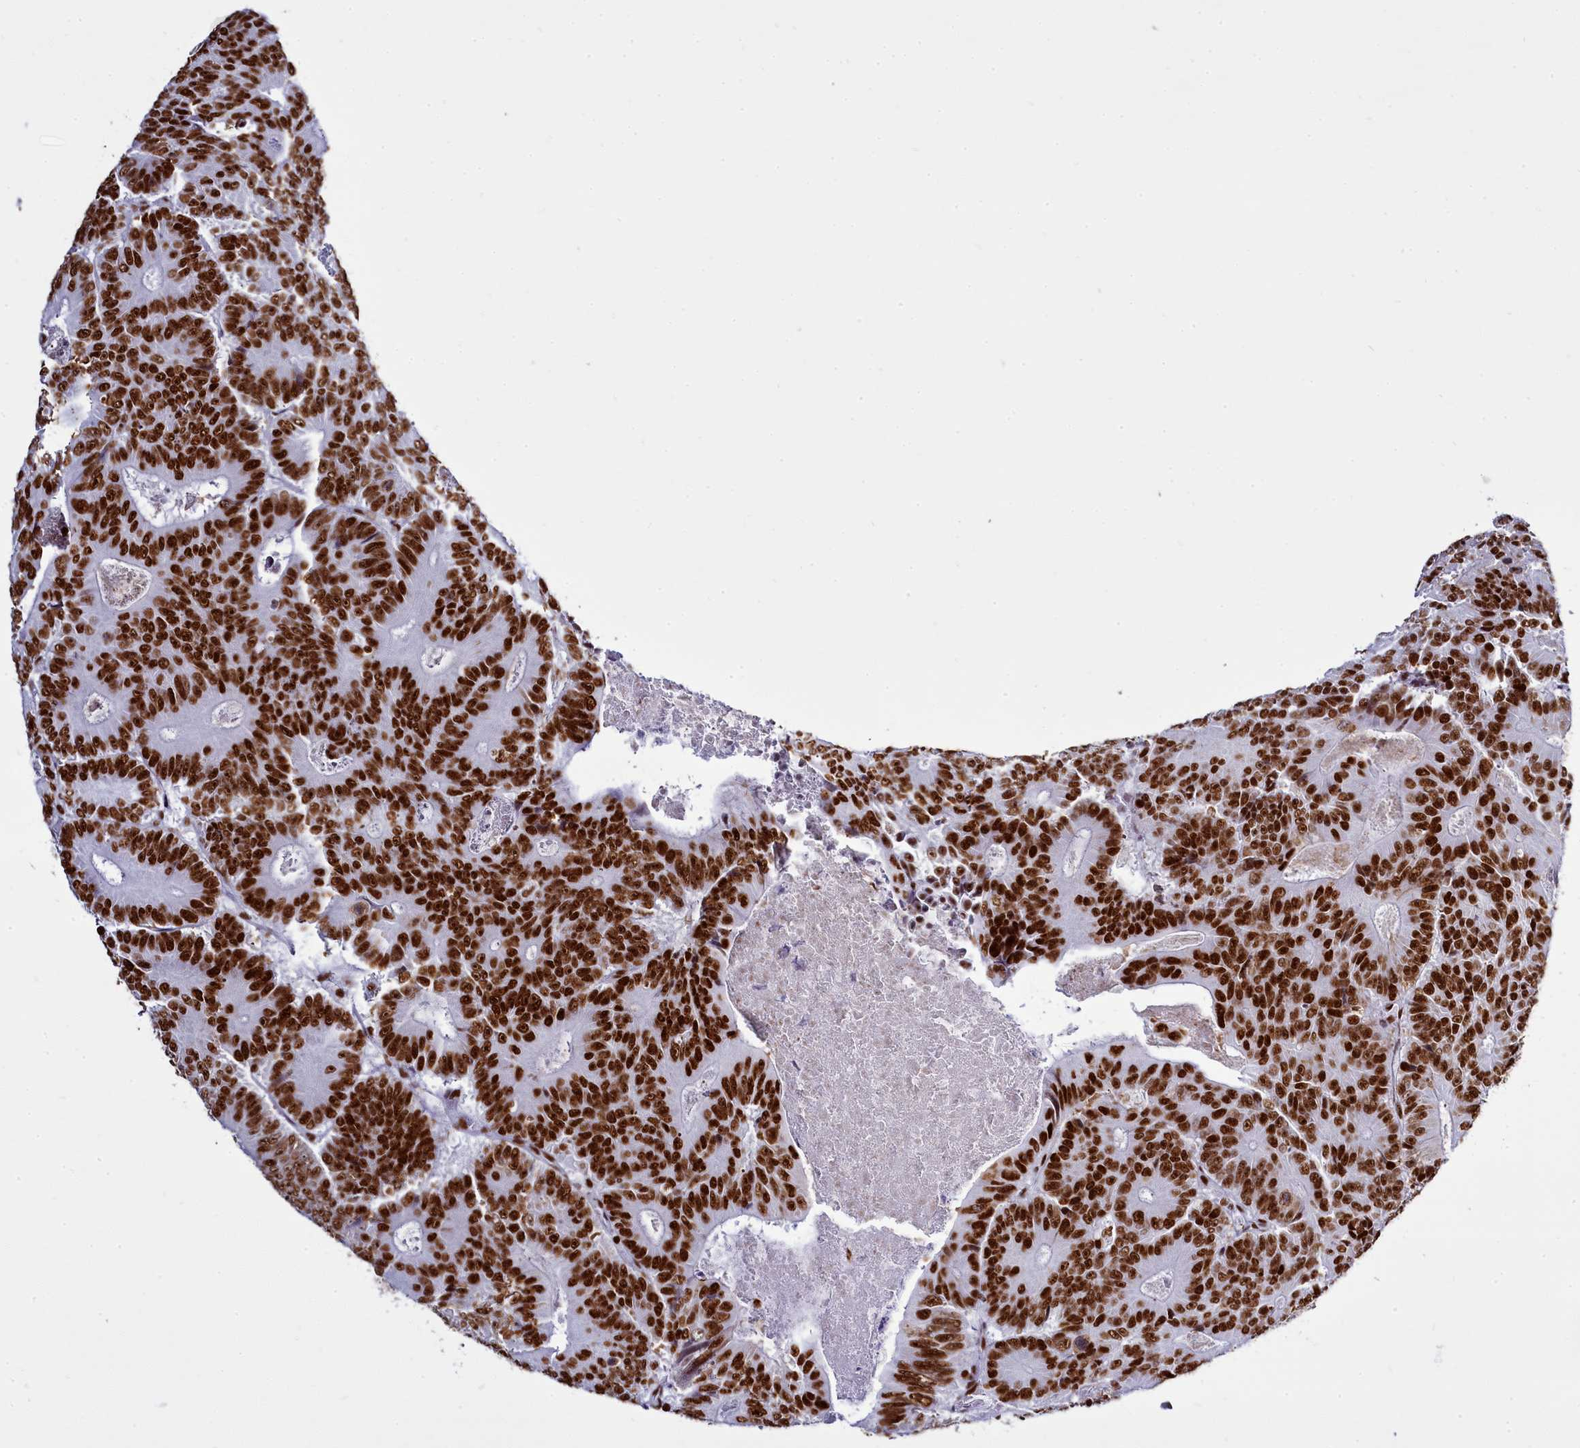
{"staining": {"intensity": "strong", "quantity": ">75%", "location": "nuclear"}, "tissue": "colorectal cancer", "cell_type": "Tumor cells", "image_type": "cancer", "snomed": [{"axis": "morphology", "description": "Adenocarcinoma, NOS"}, {"axis": "topography", "description": "Colon"}], "caption": "Colorectal cancer (adenocarcinoma) stained with IHC exhibits strong nuclear expression in approximately >75% of tumor cells. Nuclei are stained in blue.", "gene": "RALY", "patient": {"sex": "male", "age": 83}}